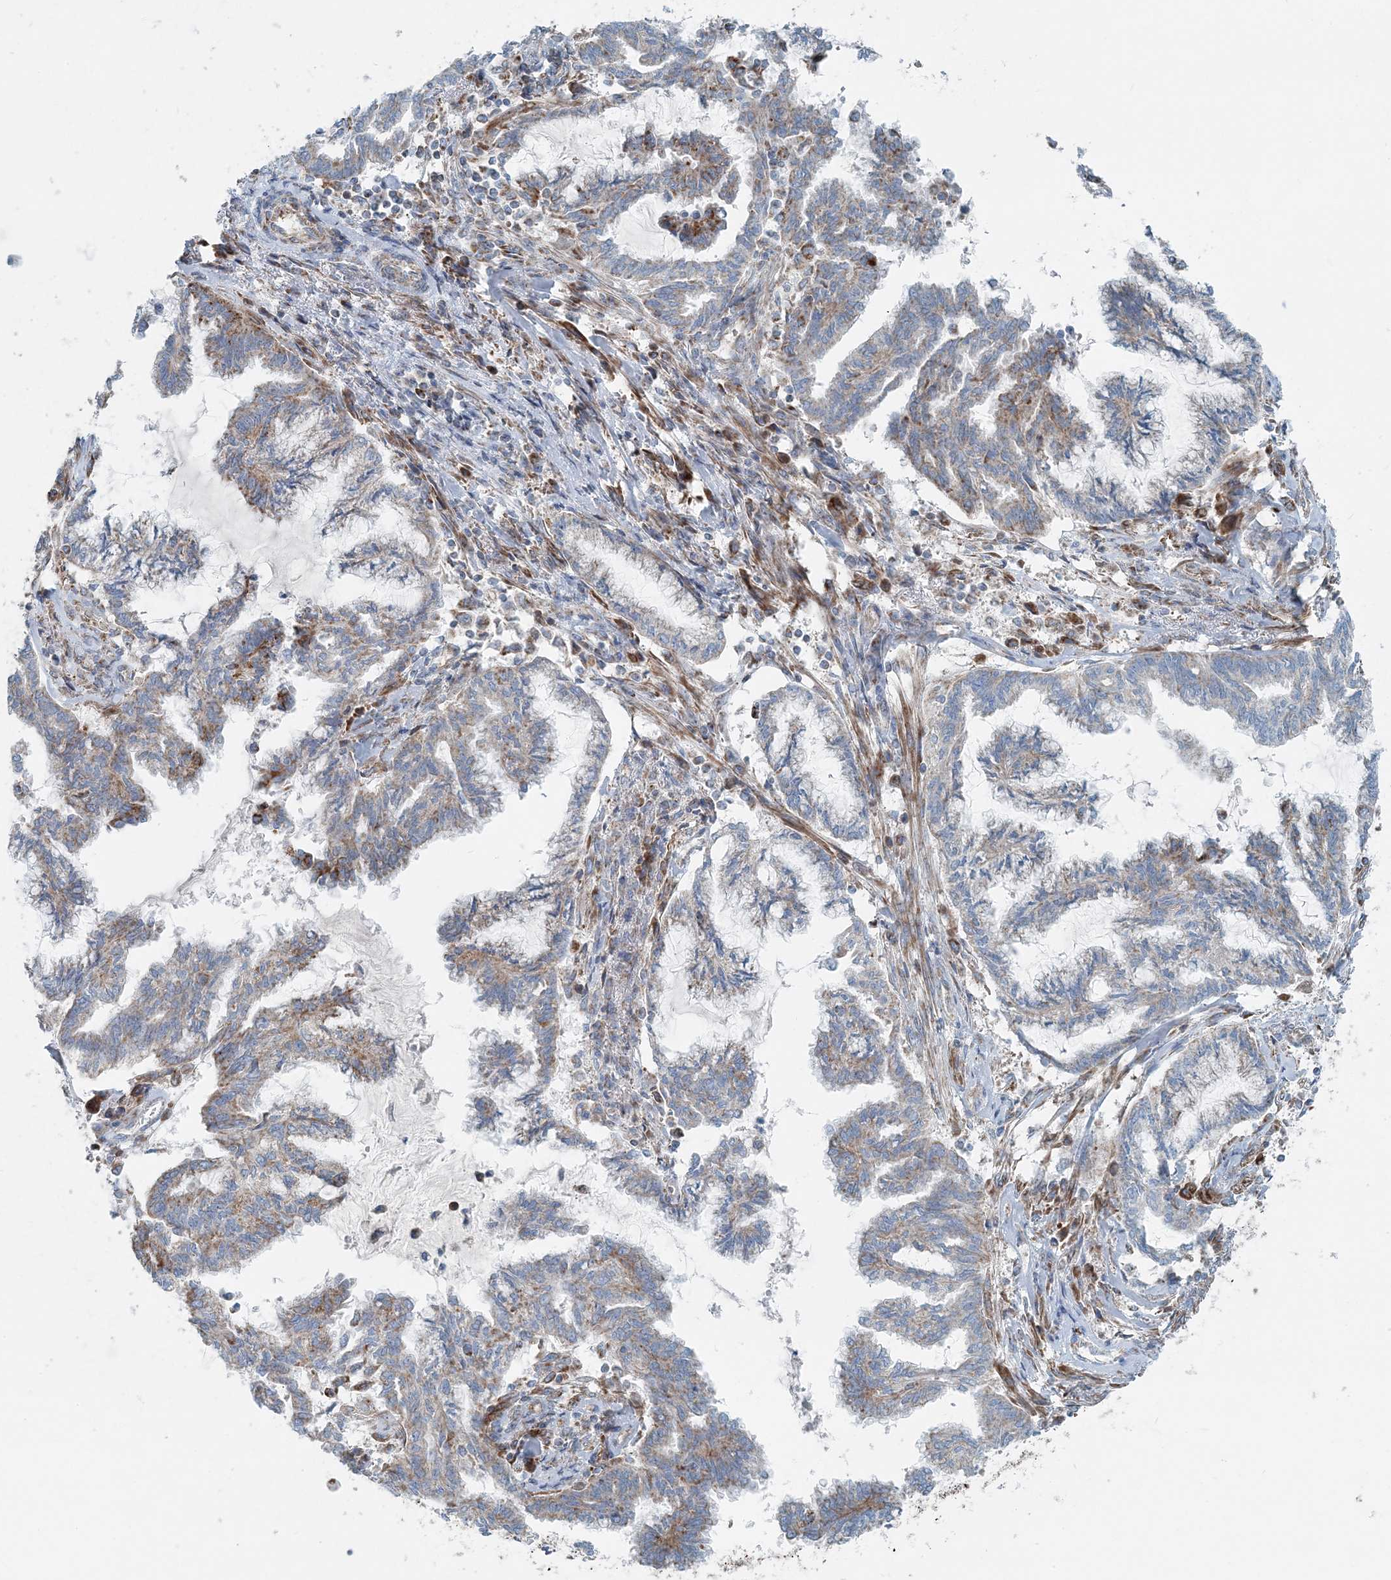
{"staining": {"intensity": "moderate", "quantity": "<25%", "location": "cytoplasmic/membranous"}, "tissue": "endometrial cancer", "cell_type": "Tumor cells", "image_type": "cancer", "snomed": [{"axis": "morphology", "description": "Adenocarcinoma, NOS"}, {"axis": "topography", "description": "Endometrium"}], "caption": "Protein staining of endometrial cancer tissue displays moderate cytoplasmic/membranous expression in approximately <25% of tumor cells. (Brightfield microscopy of DAB IHC at high magnification).", "gene": "INTU", "patient": {"sex": "female", "age": 86}}